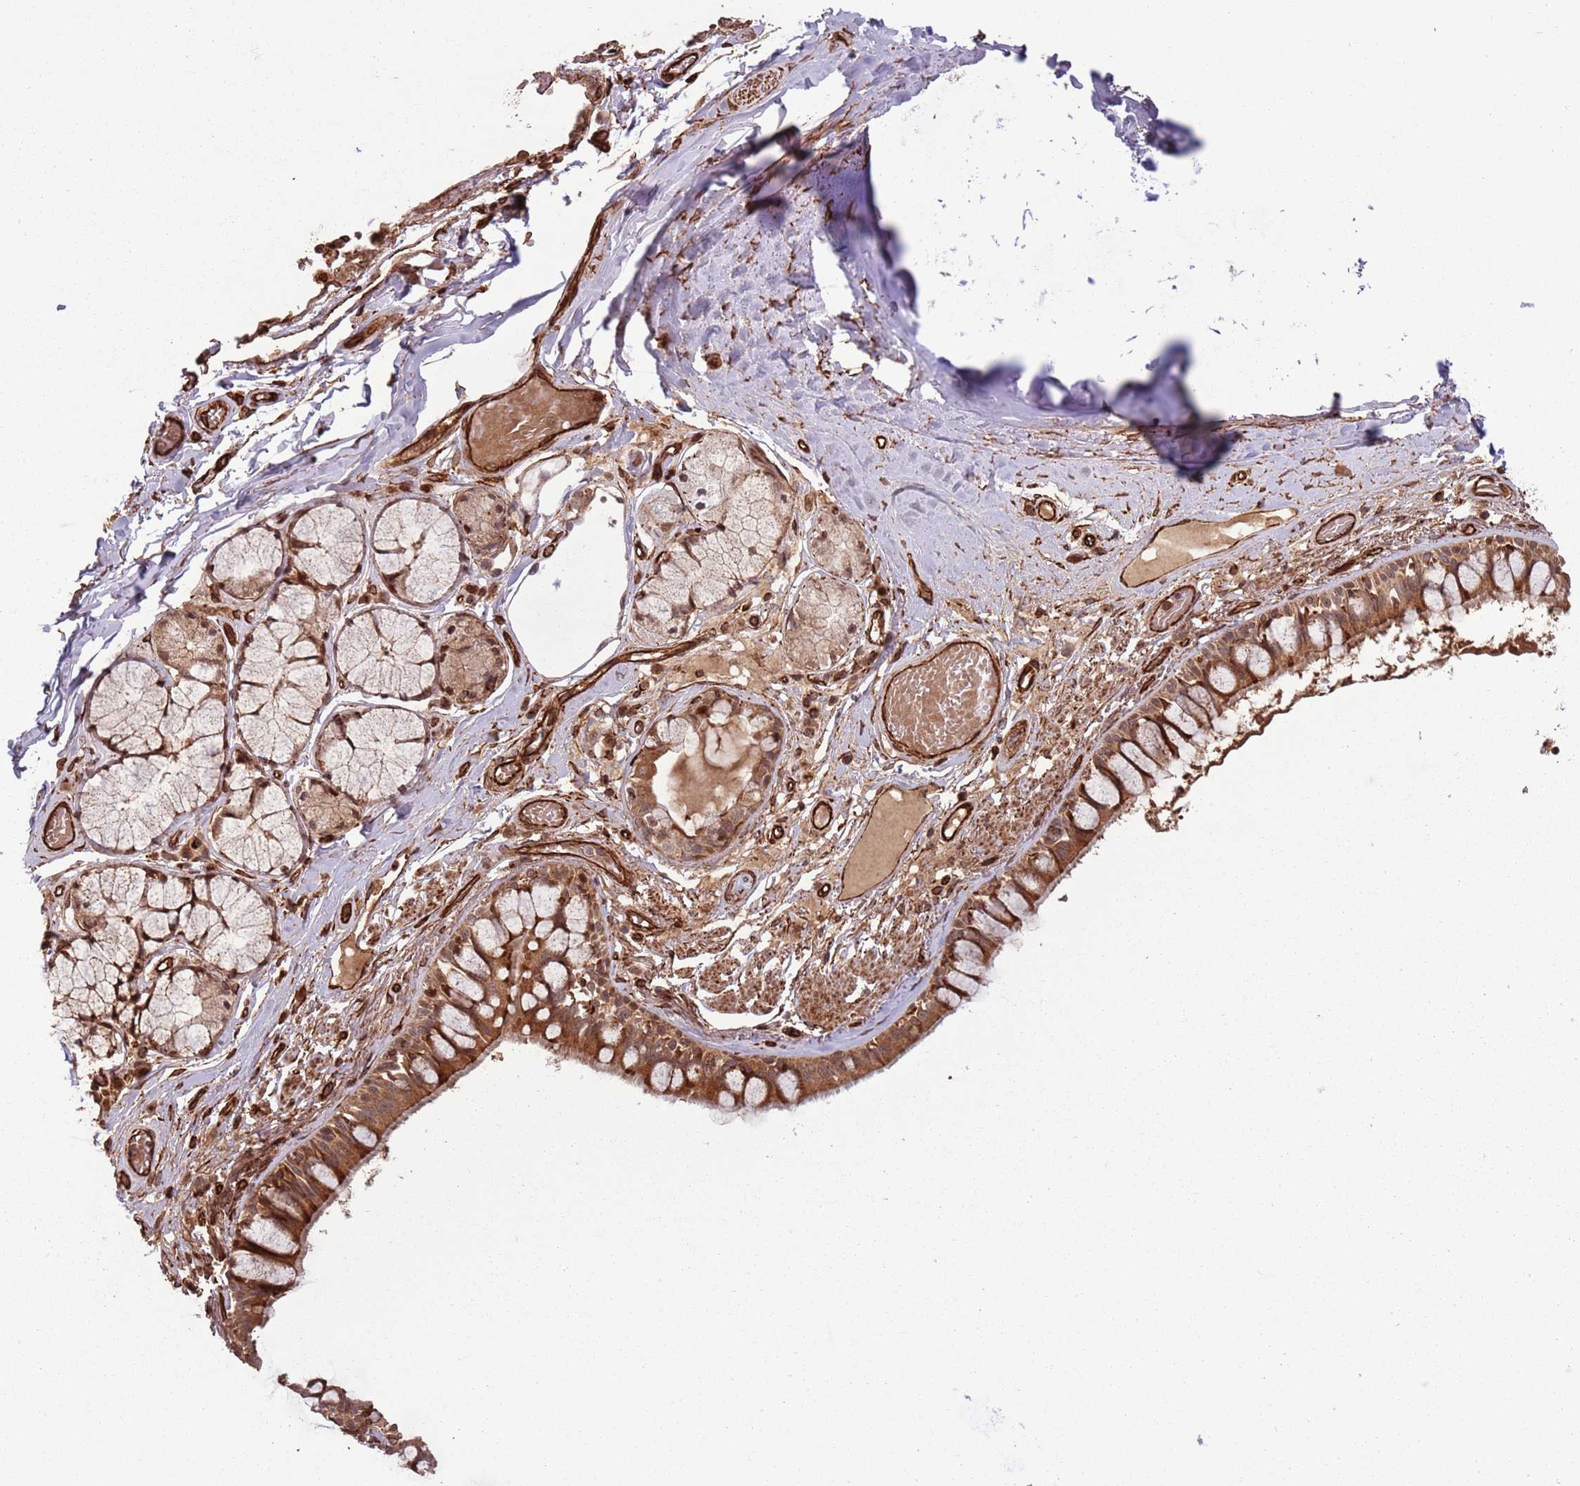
{"staining": {"intensity": "strong", "quantity": ">75%", "location": "cytoplasmic/membranous,nuclear"}, "tissue": "bronchus", "cell_type": "Respiratory epithelial cells", "image_type": "normal", "snomed": [{"axis": "morphology", "description": "Normal tissue, NOS"}, {"axis": "topography", "description": "Bronchus"}], "caption": "Bronchus stained for a protein (brown) shows strong cytoplasmic/membranous,nuclear positive staining in approximately >75% of respiratory epithelial cells.", "gene": "ADAMTS3", "patient": {"sex": "male", "age": 70}}